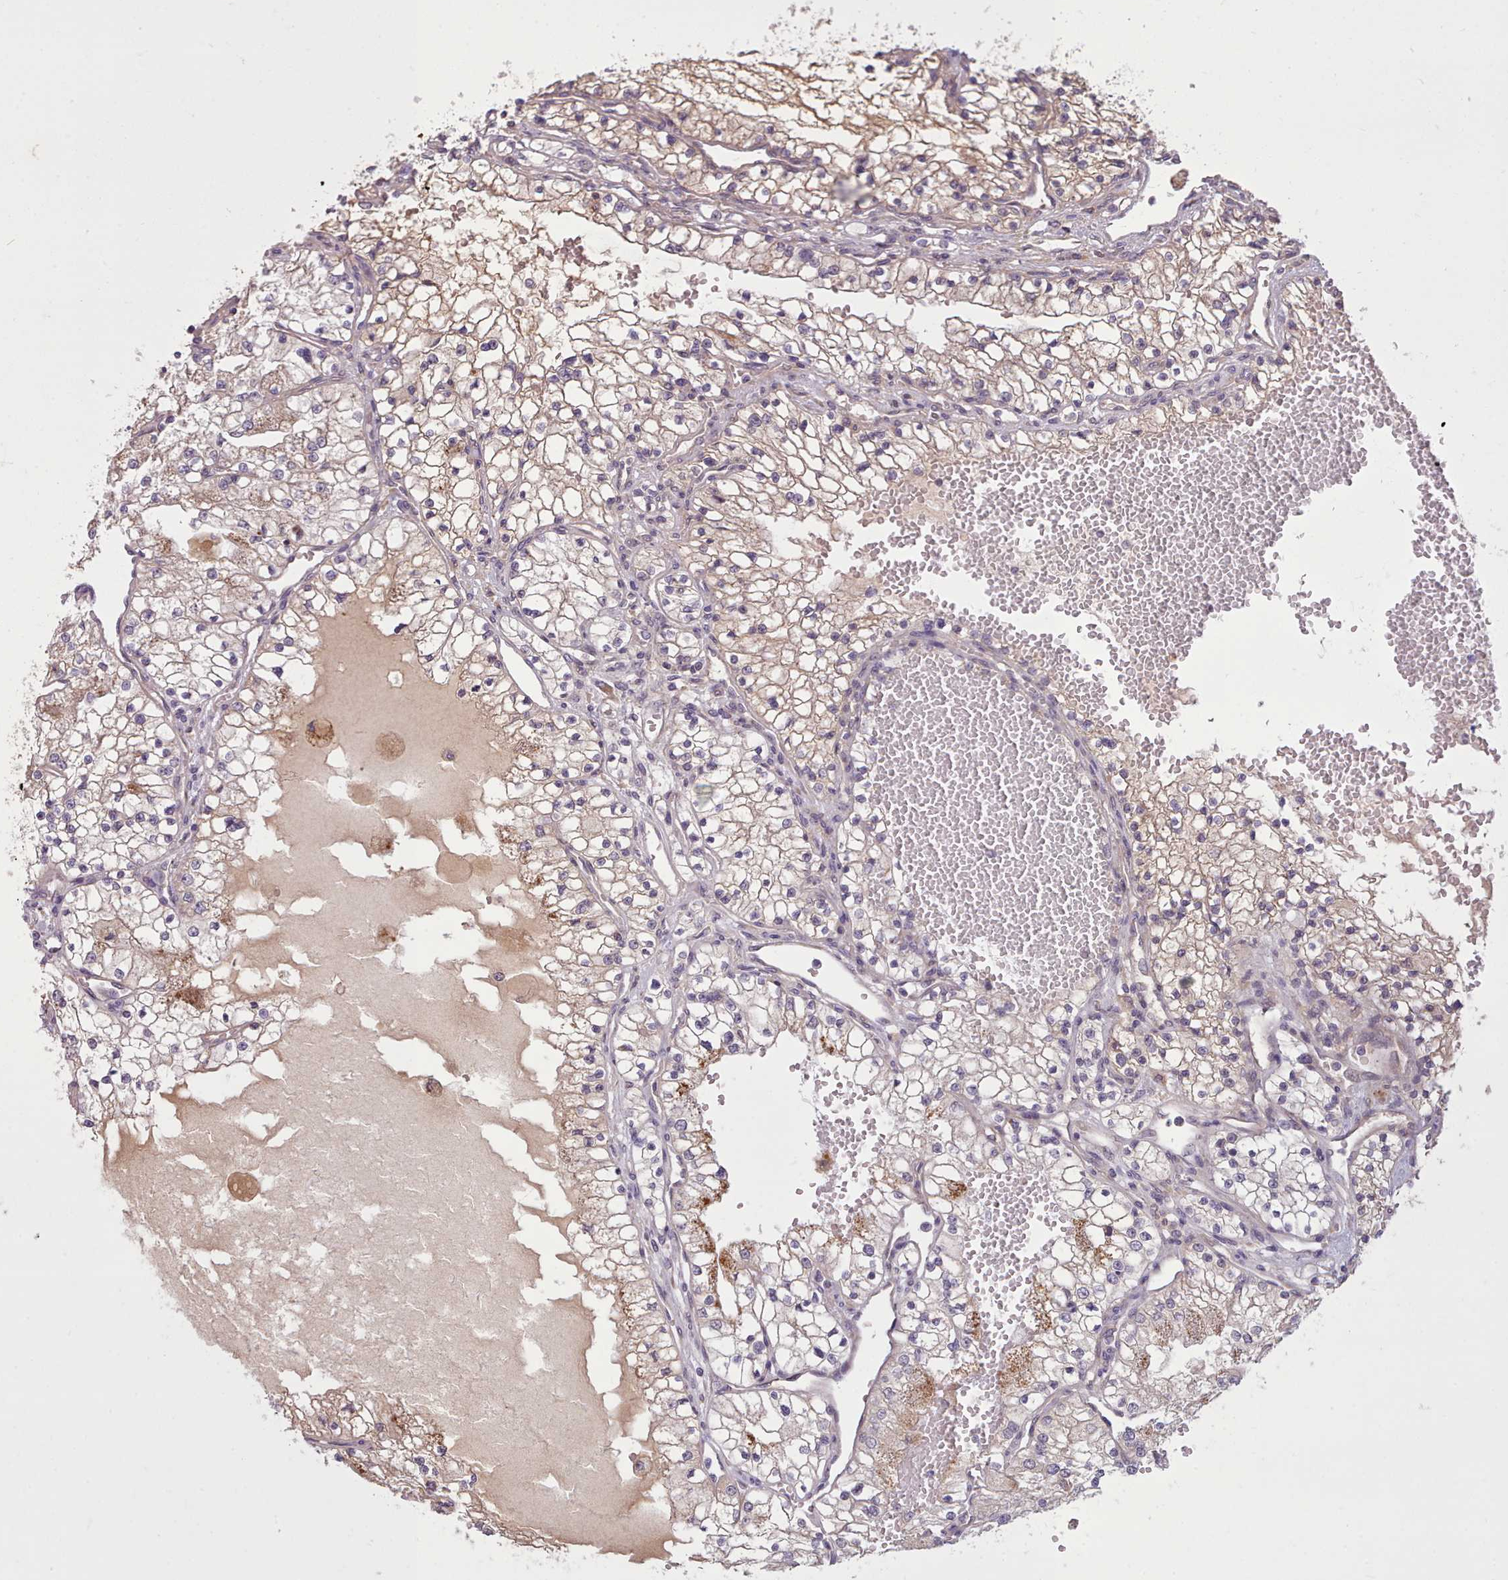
{"staining": {"intensity": "weak", "quantity": "<25%", "location": "cytoplasmic/membranous"}, "tissue": "renal cancer", "cell_type": "Tumor cells", "image_type": "cancer", "snomed": [{"axis": "morphology", "description": "Normal tissue, NOS"}, {"axis": "morphology", "description": "Adenocarcinoma, NOS"}, {"axis": "topography", "description": "Kidney"}], "caption": "IHC image of renal cancer stained for a protein (brown), which reveals no expression in tumor cells.", "gene": "NMRK1", "patient": {"sex": "male", "age": 68}}